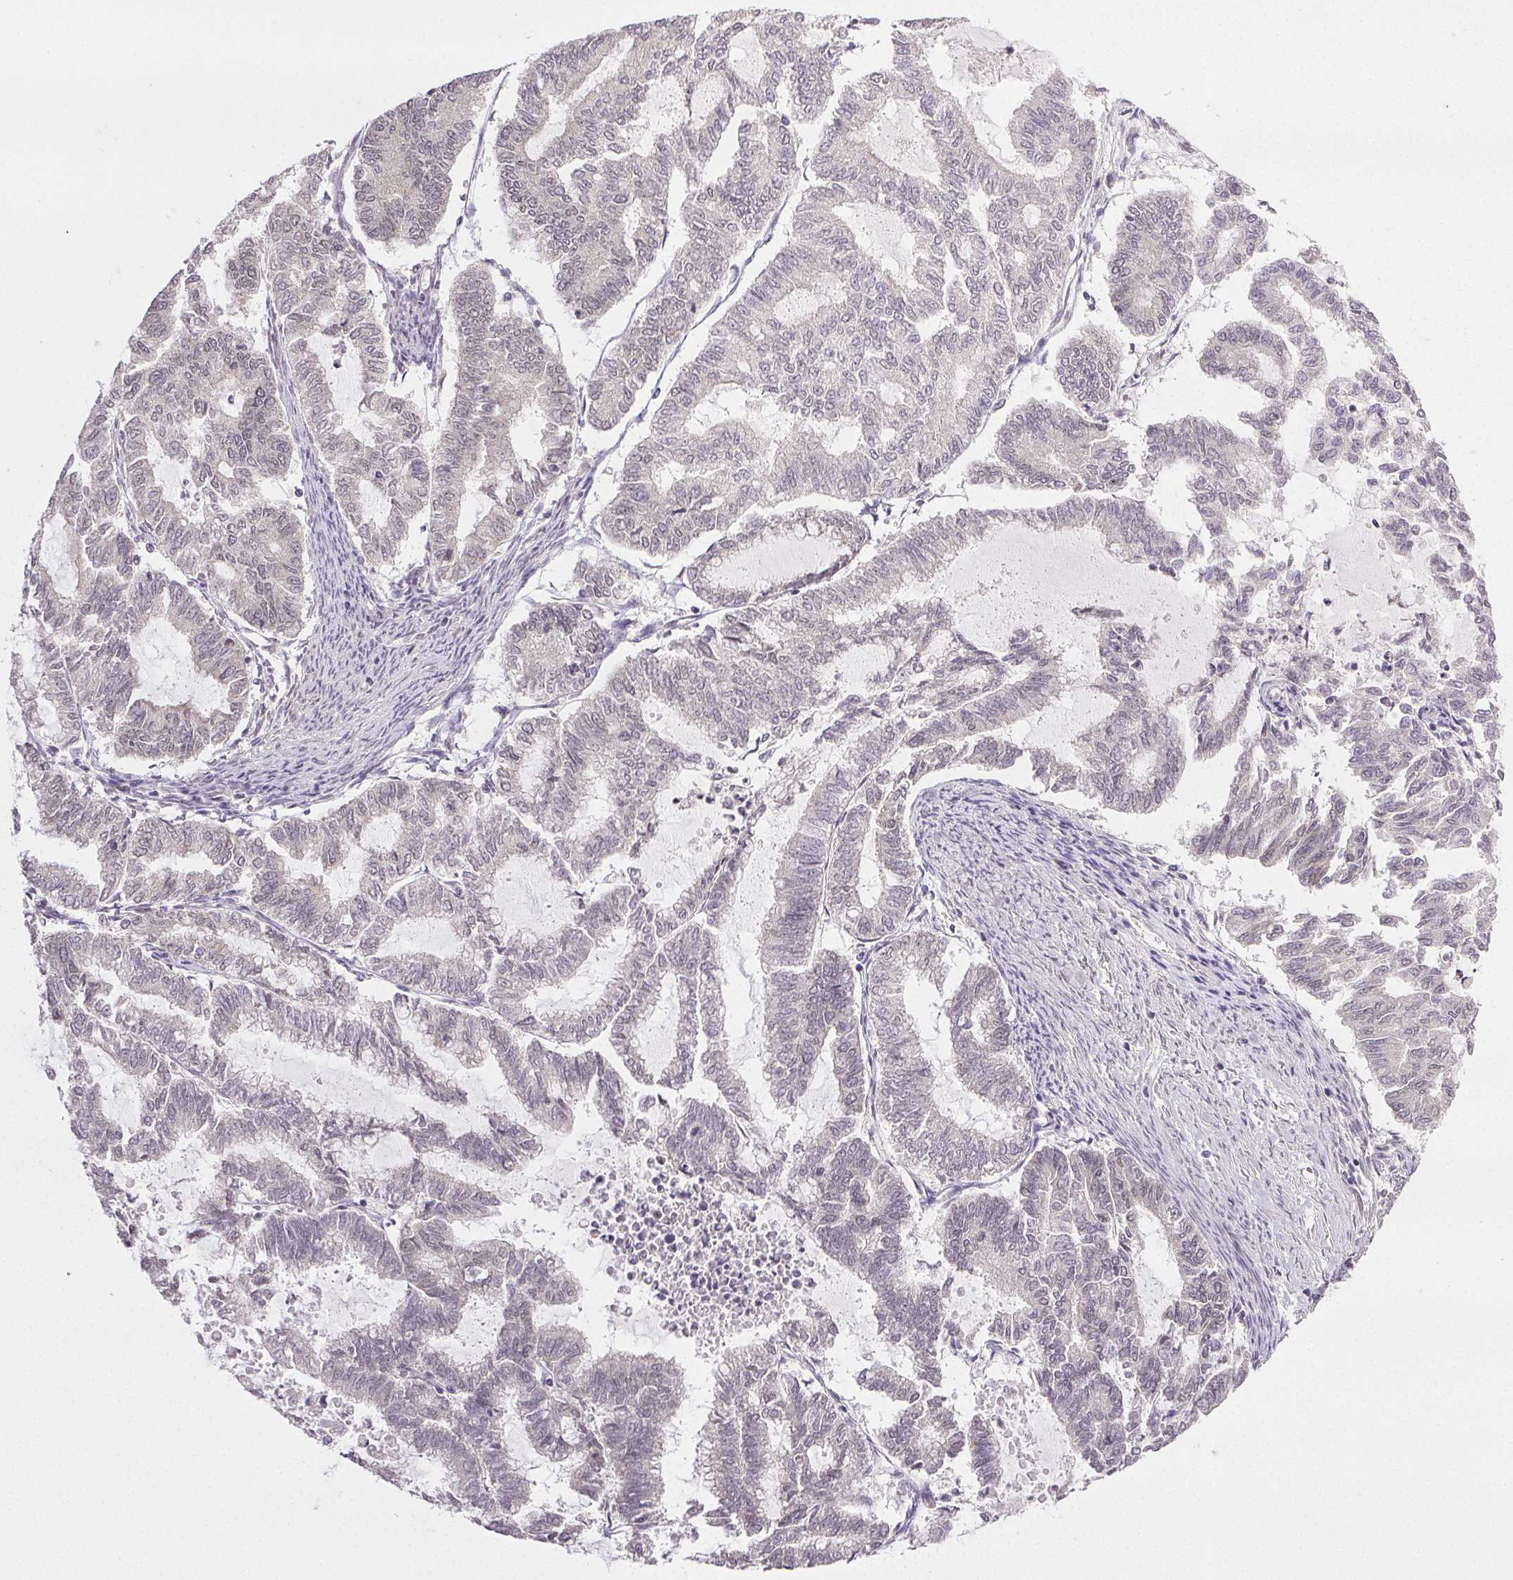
{"staining": {"intensity": "negative", "quantity": "none", "location": "none"}, "tissue": "endometrial cancer", "cell_type": "Tumor cells", "image_type": "cancer", "snomed": [{"axis": "morphology", "description": "Adenocarcinoma, NOS"}, {"axis": "topography", "description": "Endometrium"}], "caption": "Immunohistochemical staining of endometrial cancer (adenocarcinoma) demonstrates no significant positivity in tumor cells.", "gene": "PRPF18", "patient": {"sex": "female", "age": 79}}